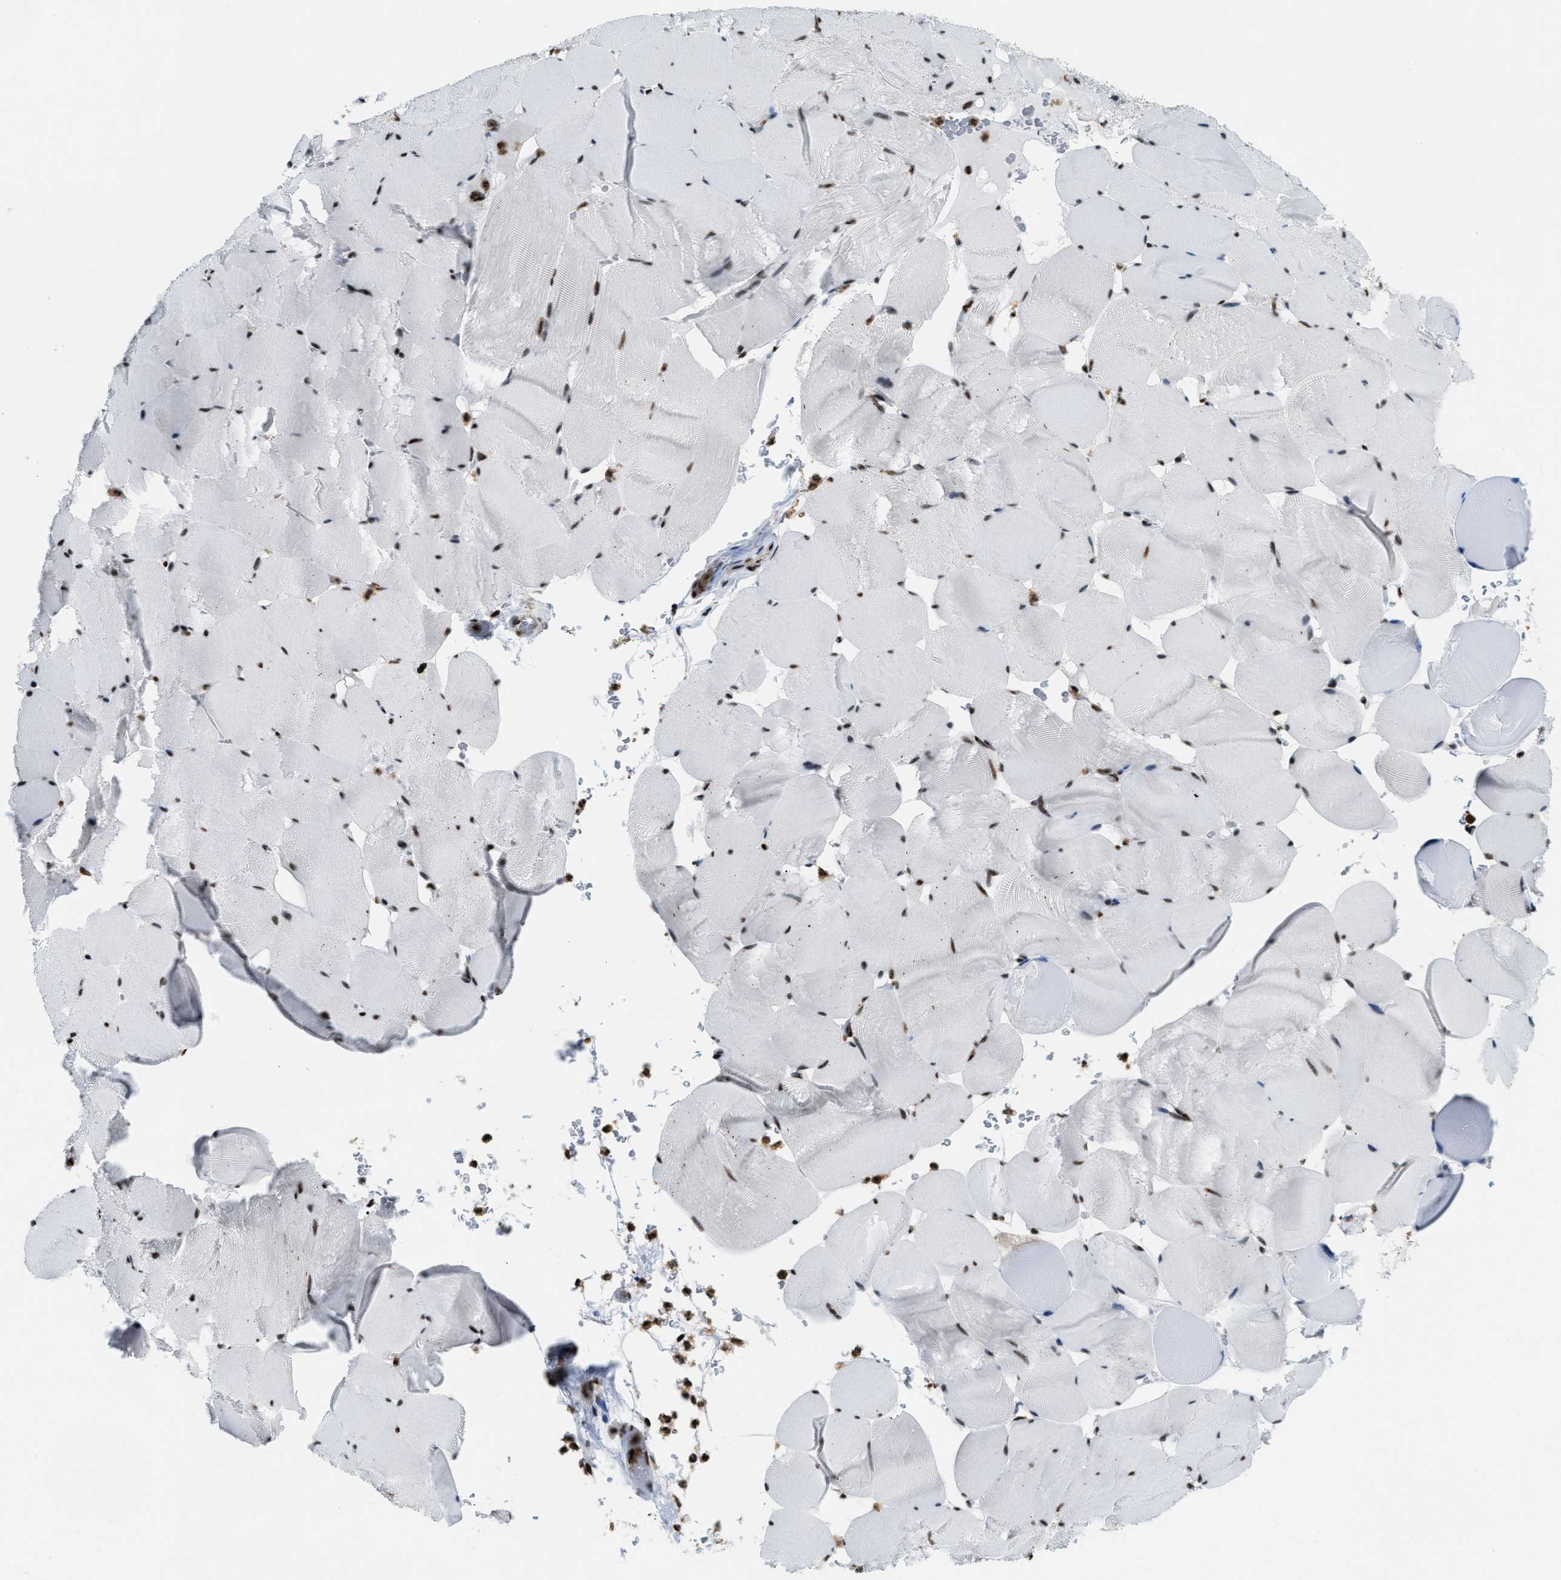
{"staining": {"intensity": "strong", "quantity": ">75%", "location": "nuclear"}, "tissue": "skeletal muscle", "cell_type": "Myocytes", "image_type": "normal", "snomed": [{"axis": "morphology", "description": "Normal tissue, NOS"}, {"axis": "topography", "description": "Skeletal muscle"}], "caption": "DAB (3,3'-diaminobenzidine) immunohistochemical staining of unremarkable human skeletal muscle demonstrates strong nuclear protein expression in approximately >75% of myocytes.", "gene": "NUMA1", "patient": {"sex": "male", "age": 62}}